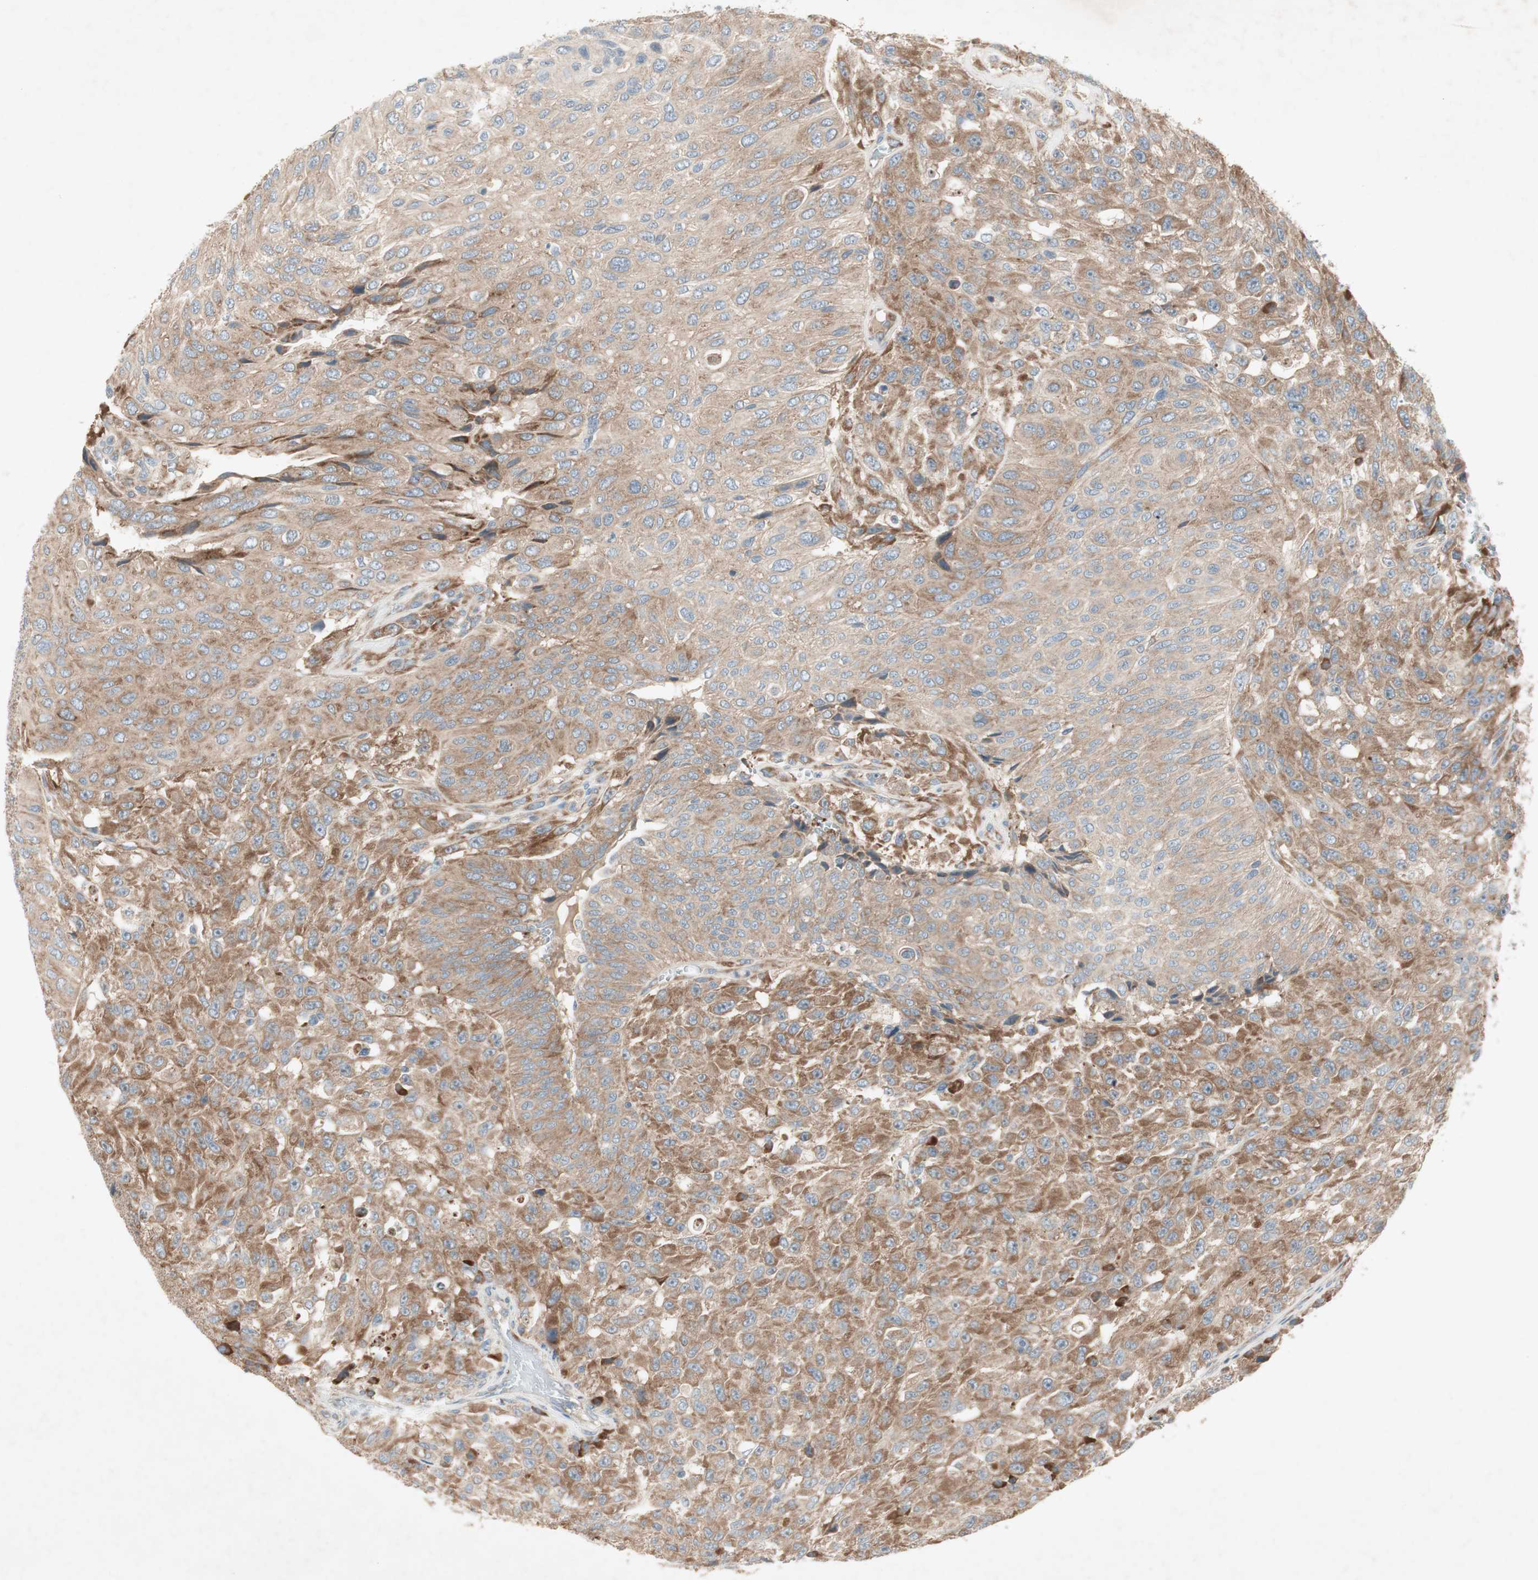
{"staining": {"intensity": "moderate", "quantity": ">75%", "location": "cytoplasmic/membranous"}, "tissue": "urothelial cancer", "cell_type": "Tumor cells", "image_type": "cancer", "snomed": [{"axis": "morphology", "description": "Urothelial carcinoma, High grade"}, {"axis": "topography", "description": "Urinary bladder"}], "caption": "High-power microscopy captured an immunohistochemistry micrograph of urothelial carcinoma (high-grade), revealing moderate cytoplasmic/membranous positivity in about >75% of tumor cells. Ihc stains the protein in brown and the nuclei are stained blue.", "gene": "RPL23", "patient": {"sex": "male", "age": 66}}